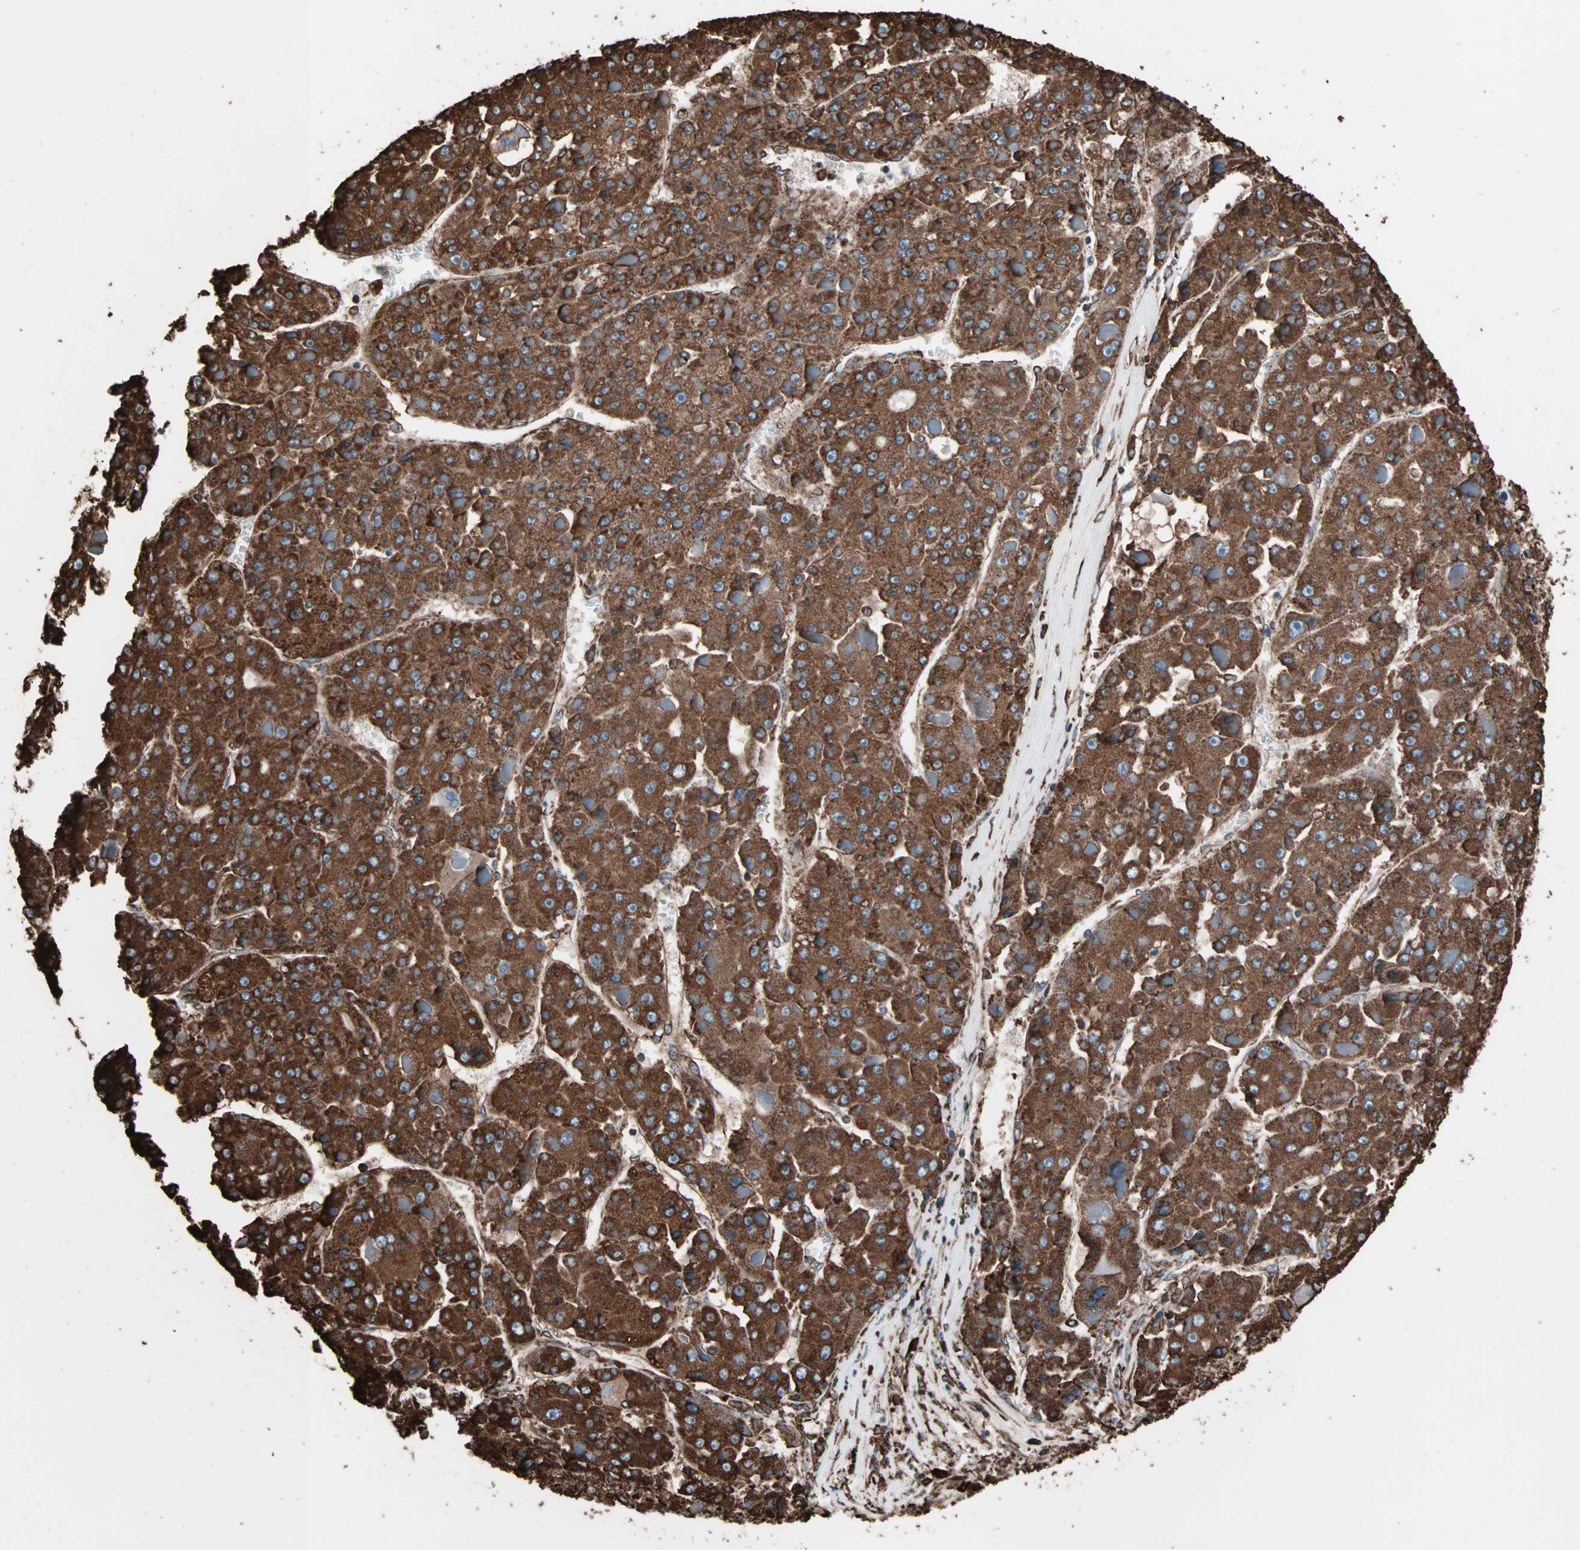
{"staining": {"intensity": "strong", "quantity": ">75%", "location": "cytoplasmic/membranous"}, "tissue": "liver cancer", "cell_type": "Tumor cells", "image_type": "cancer", "snomed": [{"axis": "morphology", "description": "Carcinoma, Hepatocellular, NOS"}, {"axis": "topography", "description": "Liver"}], "caption": "IHC of human liver hepatocellular carcinoma exhibits high levels of strong cytoplasmic/membranous expression in approximately >75% of tumor cells.", "gene": "HSP90B1", "patient": {"sex": "female", "age": 73}}